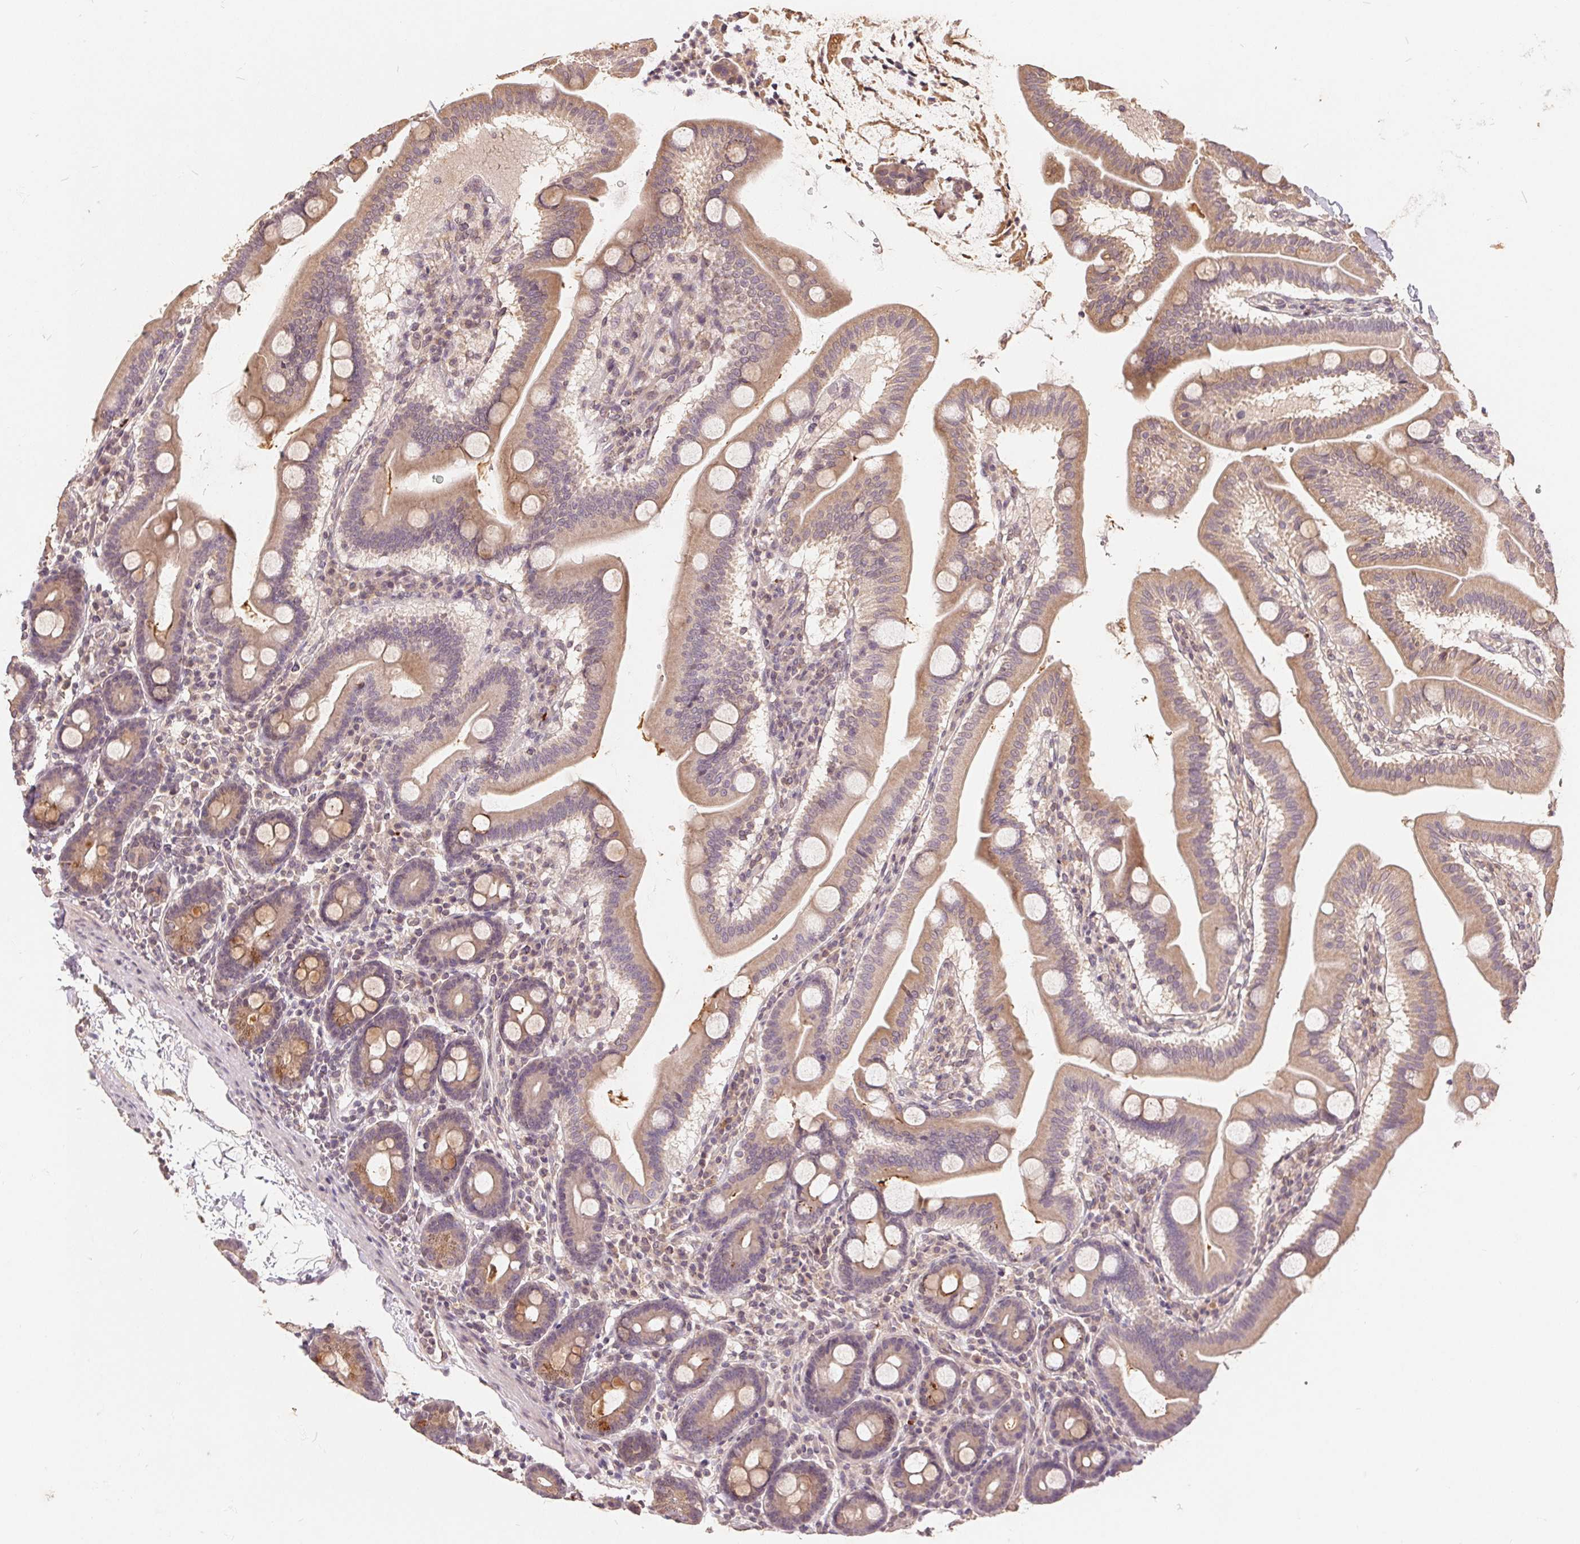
{"staining": {"intensity": "weak", "quantity": ">75%", "location": "cytoplasmic/membranous"}, "tissue": "duodenum", "cell_type": "Glandular cells", "image_type": "normal", "snomed": [{"axis": "morphology", "description": "Normal tissue, NOS"}, {"axis": "topography", "description": "Pancreas"}, {"axis": "topography", "description": "Duodenum"}], "caption": "About >75% of glandular cells in benign duodenum demonstrate weak cytoplasmic/membranous protein positivity as visualized by brown immunohistochemical staining.", "gene": "CDIPT", "patient": {"sex": "male", "age": 59}}